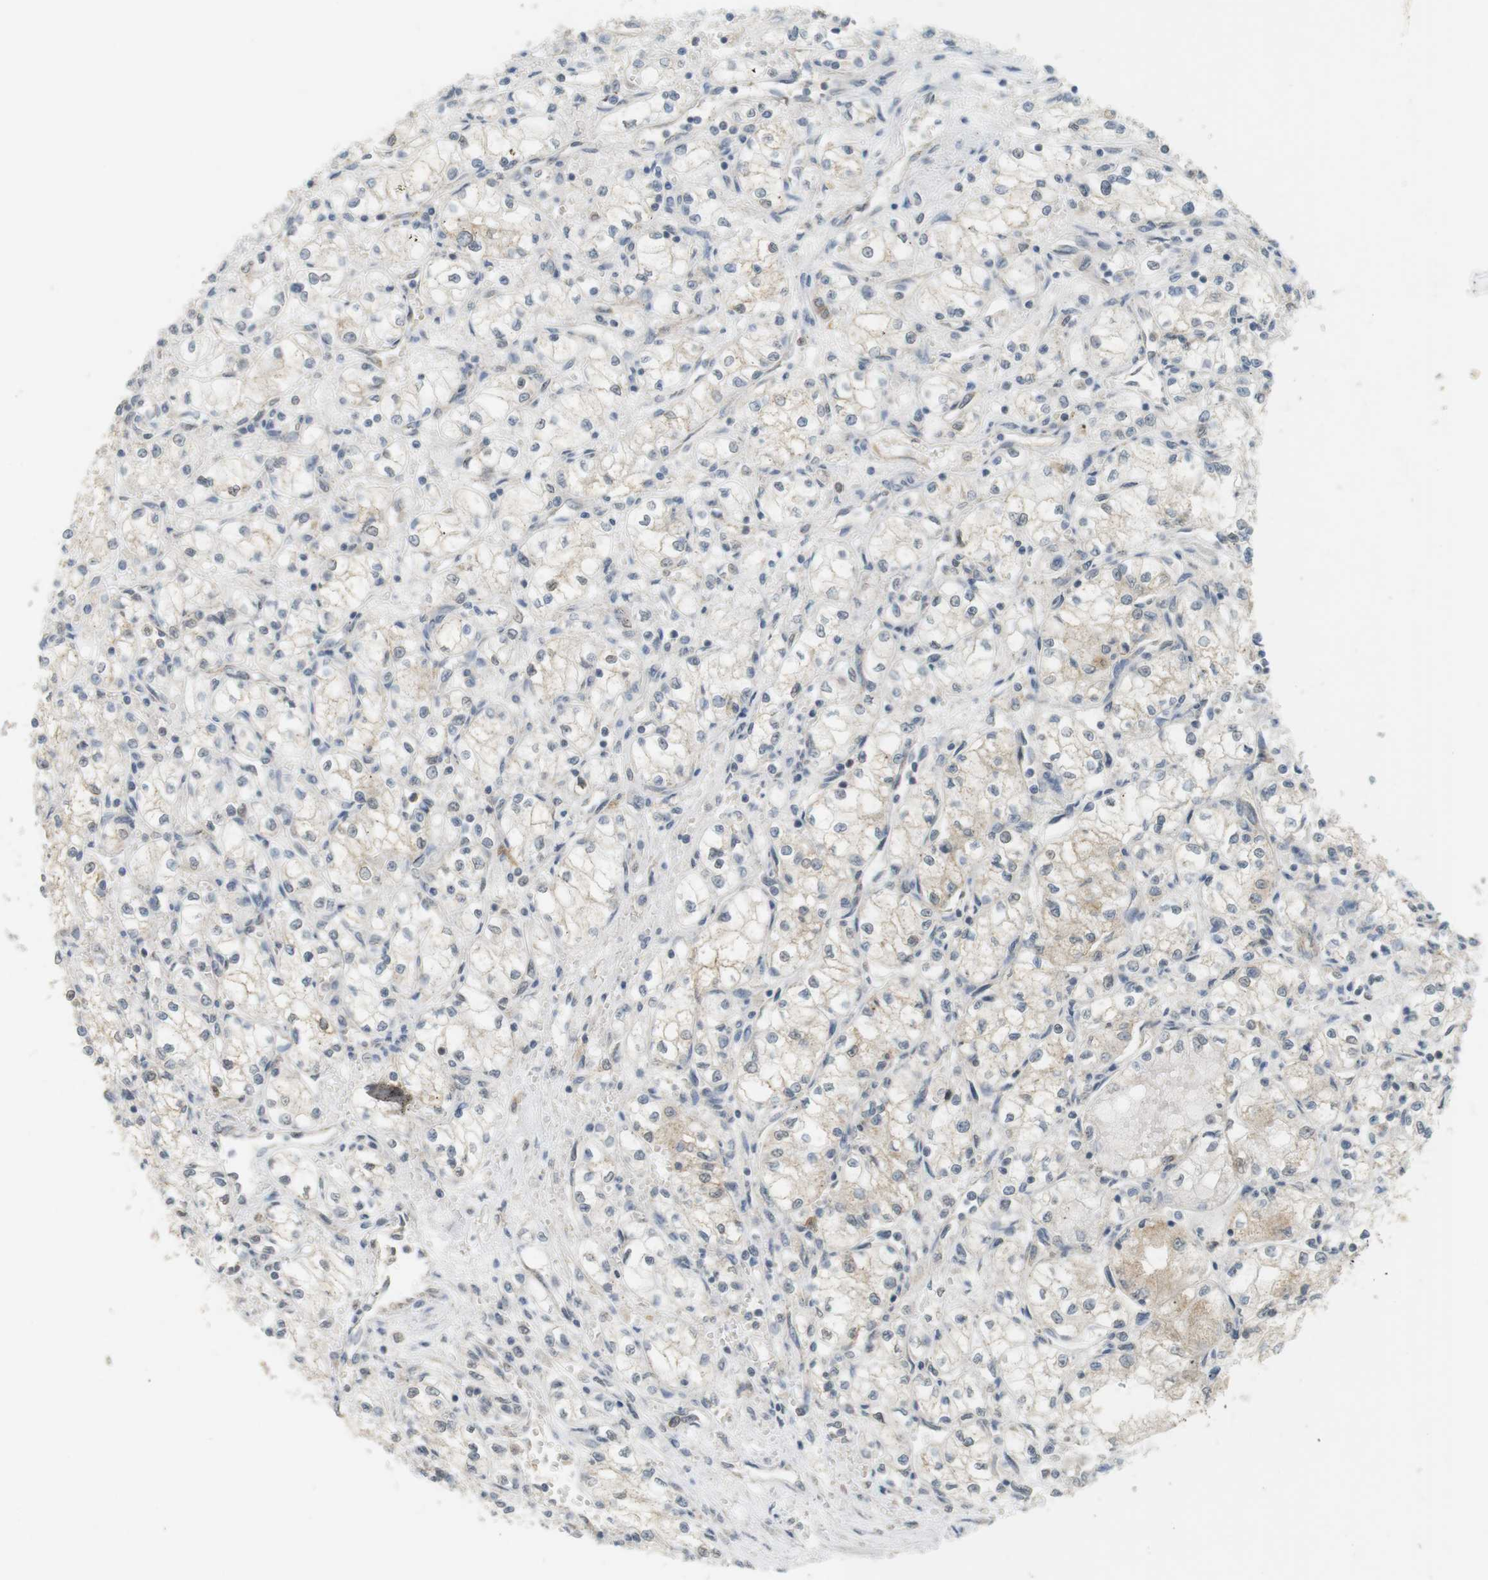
{"staining": {"intensity": "weak", "quantity": "25%-75%", "location": "cytoplasmic/membranous"}, "tissue": "renal cancer", "cell_type": "Tumor cells", "image_type": "cancer", "snomed": [{"axis": "morphology", "description": "Normal tissue, NOS"}, {"axis": "morphology", "description": "Adenocarcinoma, NOS"}, {"axis": "topography", "description": "Kidney"}], "caption": "Tumor cells display weak cytoplasmic/membranous positivity in about 25%-75% of cells in adenocarcinoma (renal). The staining is performed using DAB (3,3'-diaminobenzidine) brown chromogen to label protein expression. The nuclei are counter-stained blue using hematoxylin.", "gene": "TTK", "patient": {"sex": "male", "age": 59}}